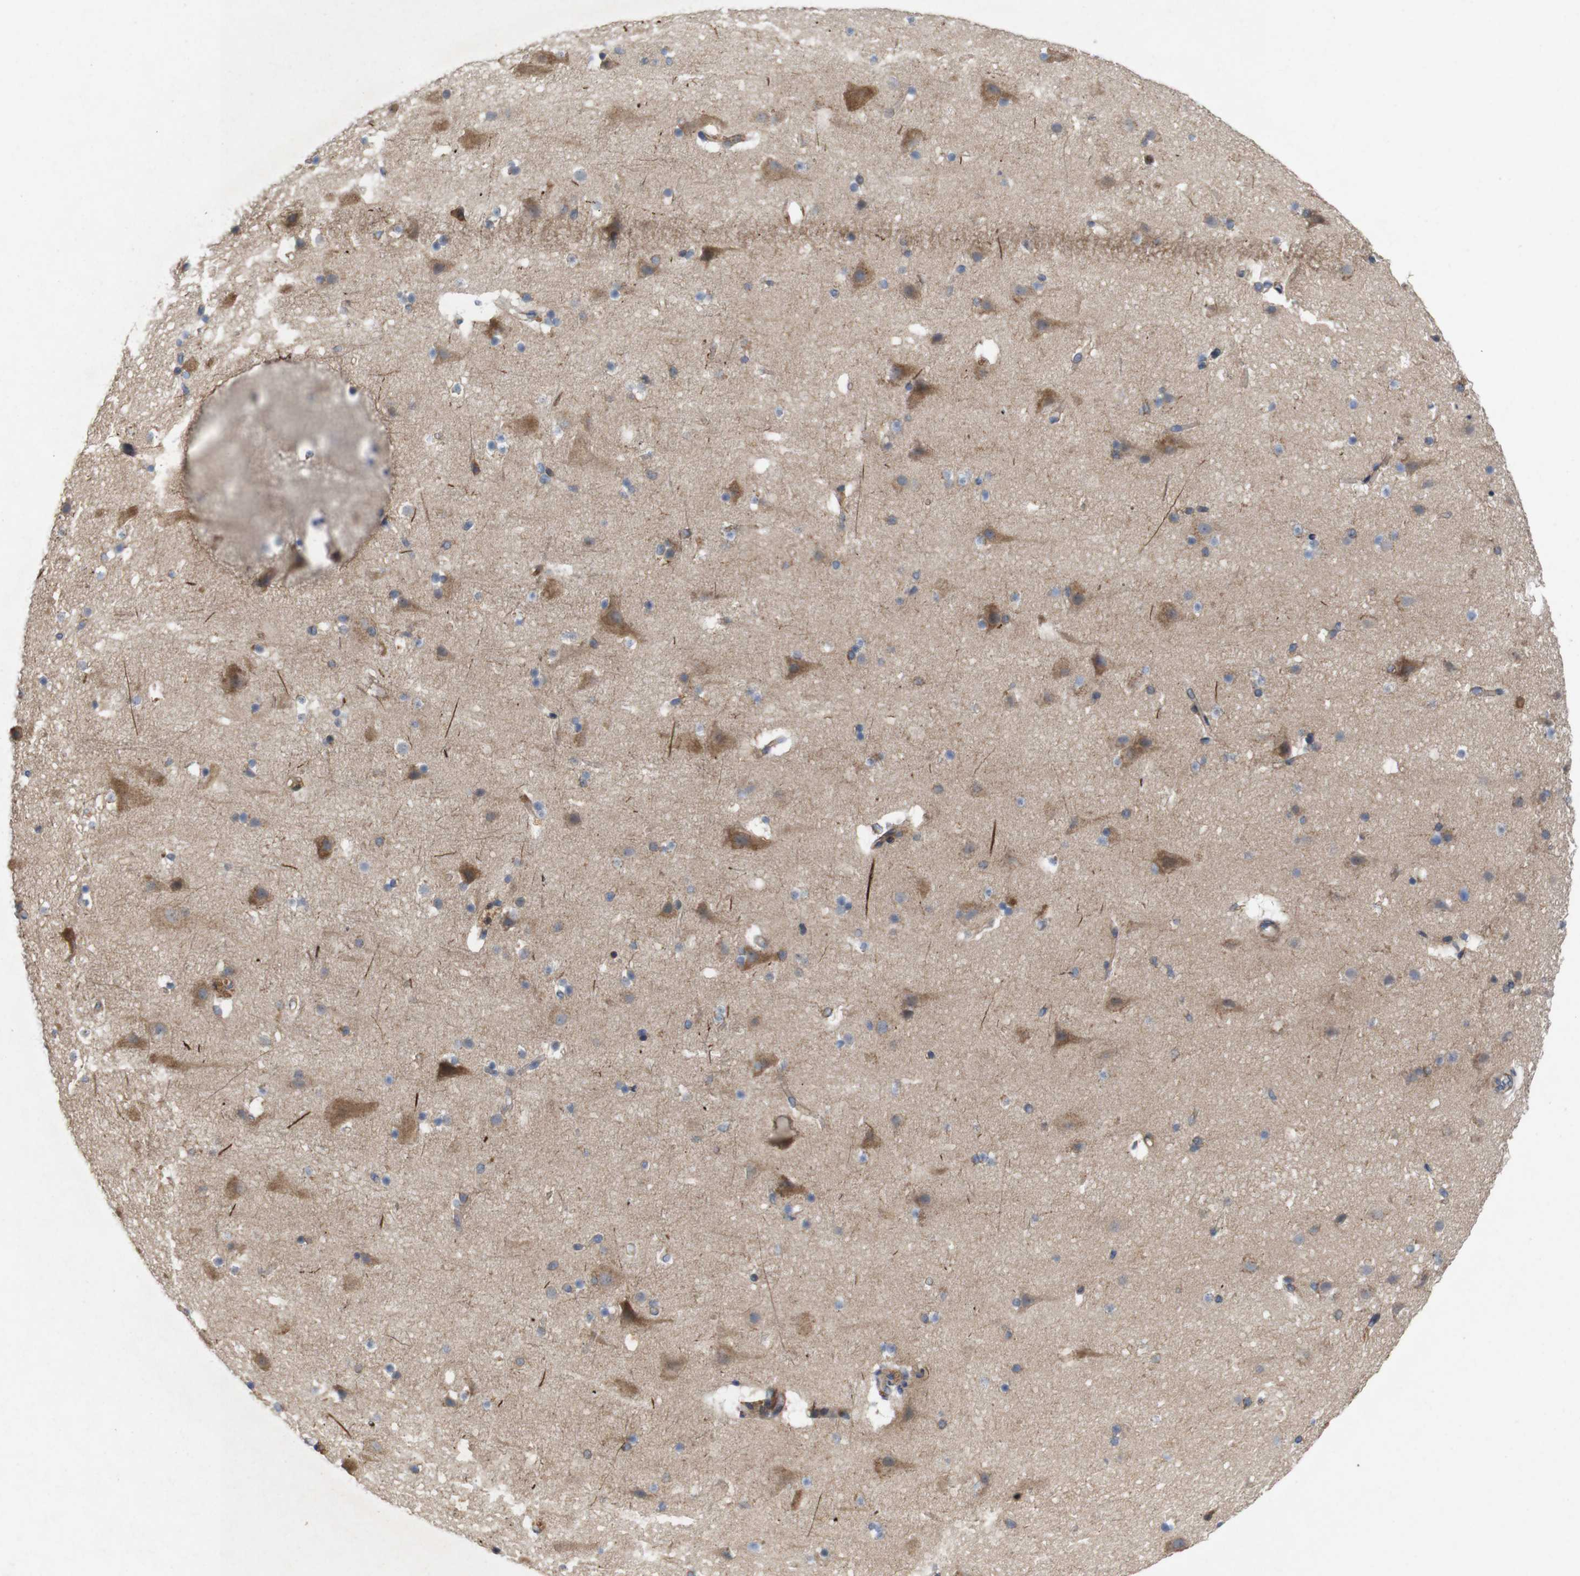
{"staining": {"intensity": "moderate", "quantity": ">75%", "location": "cytoplasmic/membranous"}, "tissue": "cerebral cortex", "cell_type": "Endothelial cells", "image_type": "normal", "snomed": [{"axis": "morphology", "description": "Normal tissue, NOS"}, {"axis": "topography", "description": "Cerebral cortex"}], "caption": "IHC (DAB (3,3'-diaminobenzidine)) staining of benign human cerebral cortex shows moderate cytoplasmic/membranous protein expression in approximately >75% of endothelial cells.", "gene": "SIGLEC8", "patient": {"sex": "male", "age": 45}}